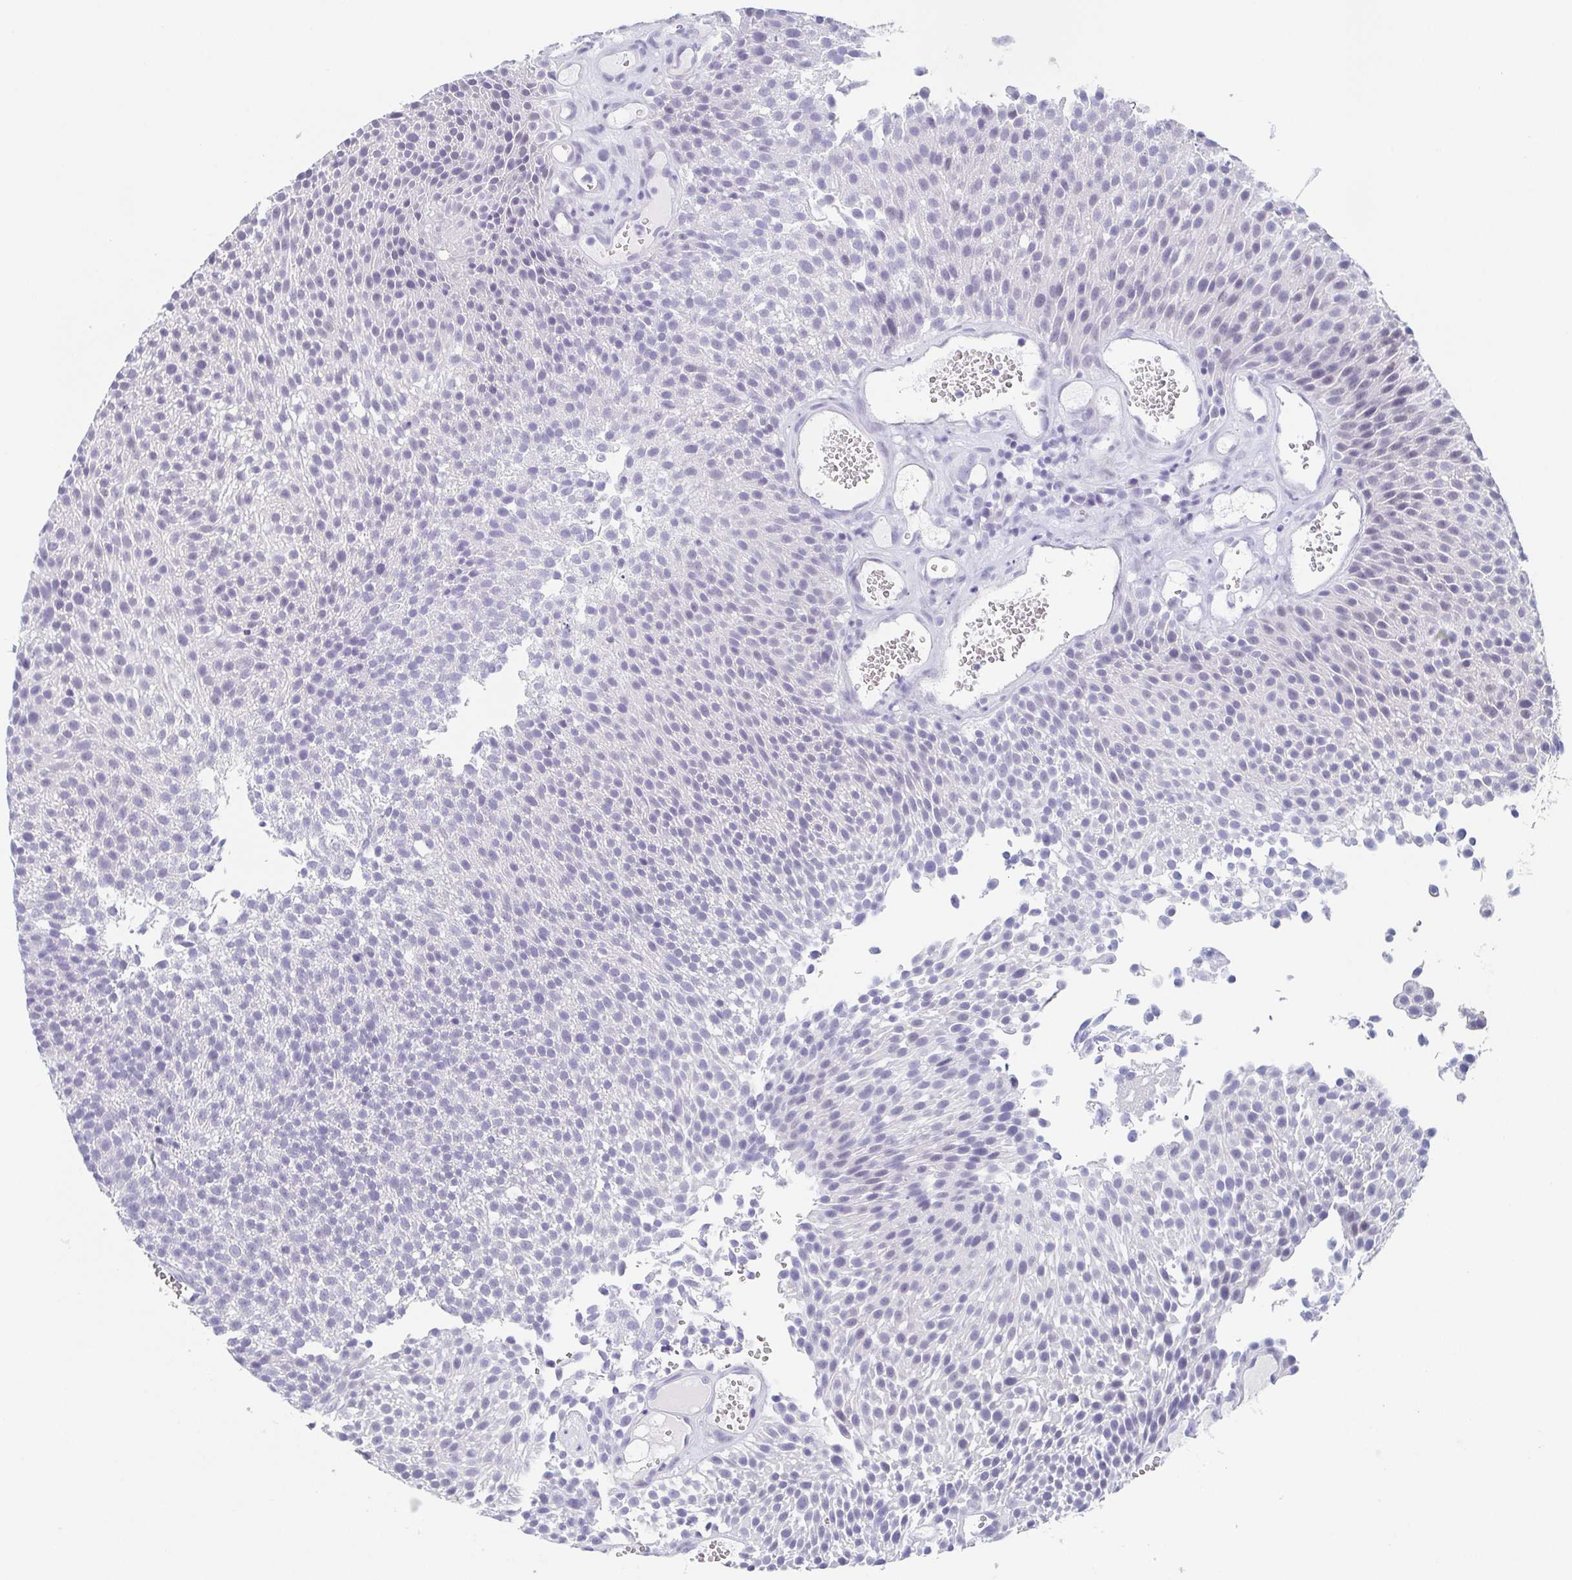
{"staining": {"intensity": "negative", "quantity": "none", "location": "none"}, "tissue": "urothelial cancer", "cell_type": "Tumor cells", "image_type": "cancer", "snomed": [{"axis": "morphology", "description": "Urothelial carcinoma, Low grade"}, {"axis": "topography", "description": "Urinary bladder"}], "caption": "Low-grade urothelial carcinoma stained for a protein using immunohistochemistry (IHC) displays no positivity tumor cells.", "gene": "REG4", "patient": {"sex": "female", "age": 79}}